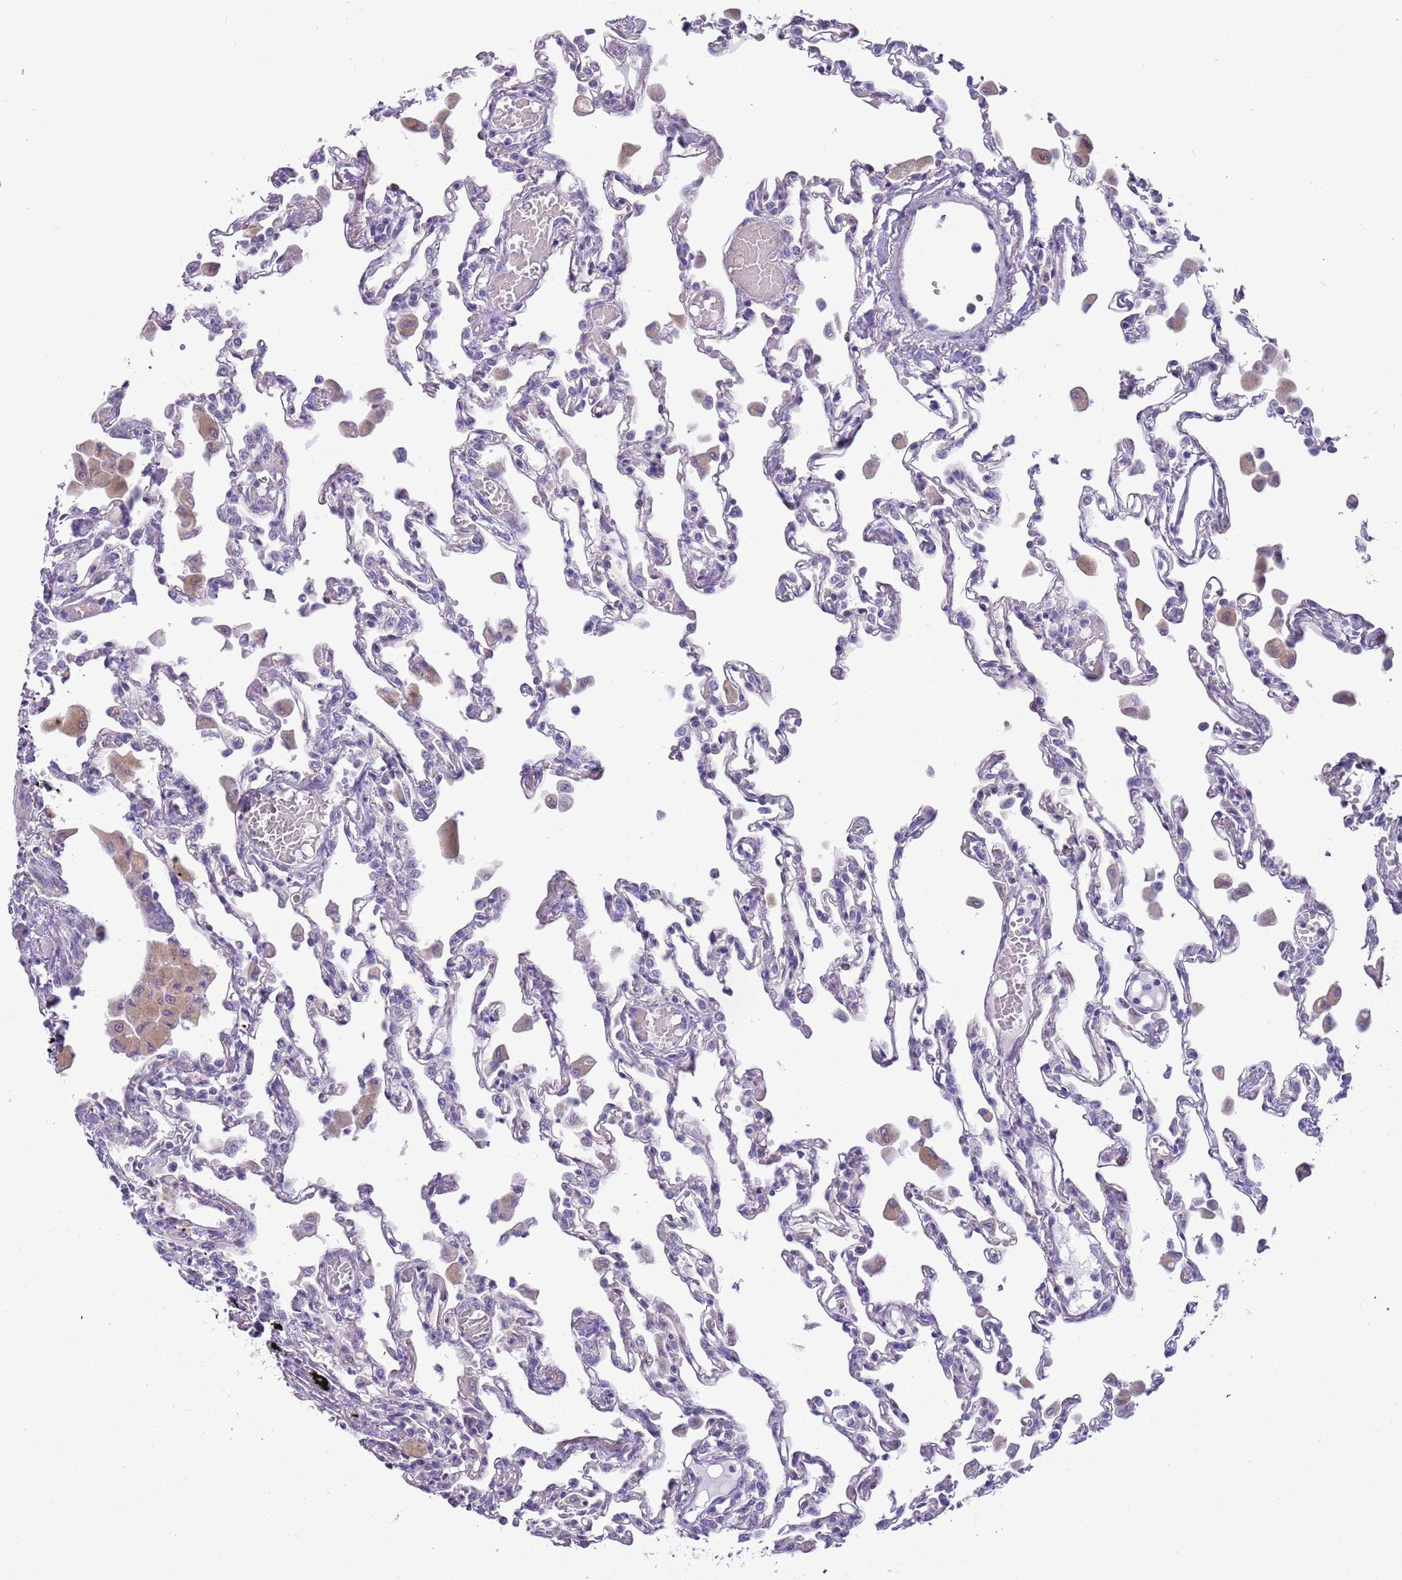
{"staining": {"intensity": "negative", "quantity": "none", "location": "none"}, "tissue": "lung", "cell_type": "Alveolar cells", "image_type": "normal", "snomed": [{"axis": "morphology", "description": "Normal tissue, NOS"}, {"axis": "topography", "description": "Bronchus"}, {"axis": "topography", "description": "Lung"}], "caption": "A photomicrograph of human lung is negative for staining in alveolar cells. (Stains: DAB (3,3'-diaminobenzidine) immunohistochemistry (IHC) with hematoxylin counter stain, Microscopy: brightfield microscopy at high magnification).", "gene": "BRMS1L", "patient": {"sex": "female", "age": 49}}